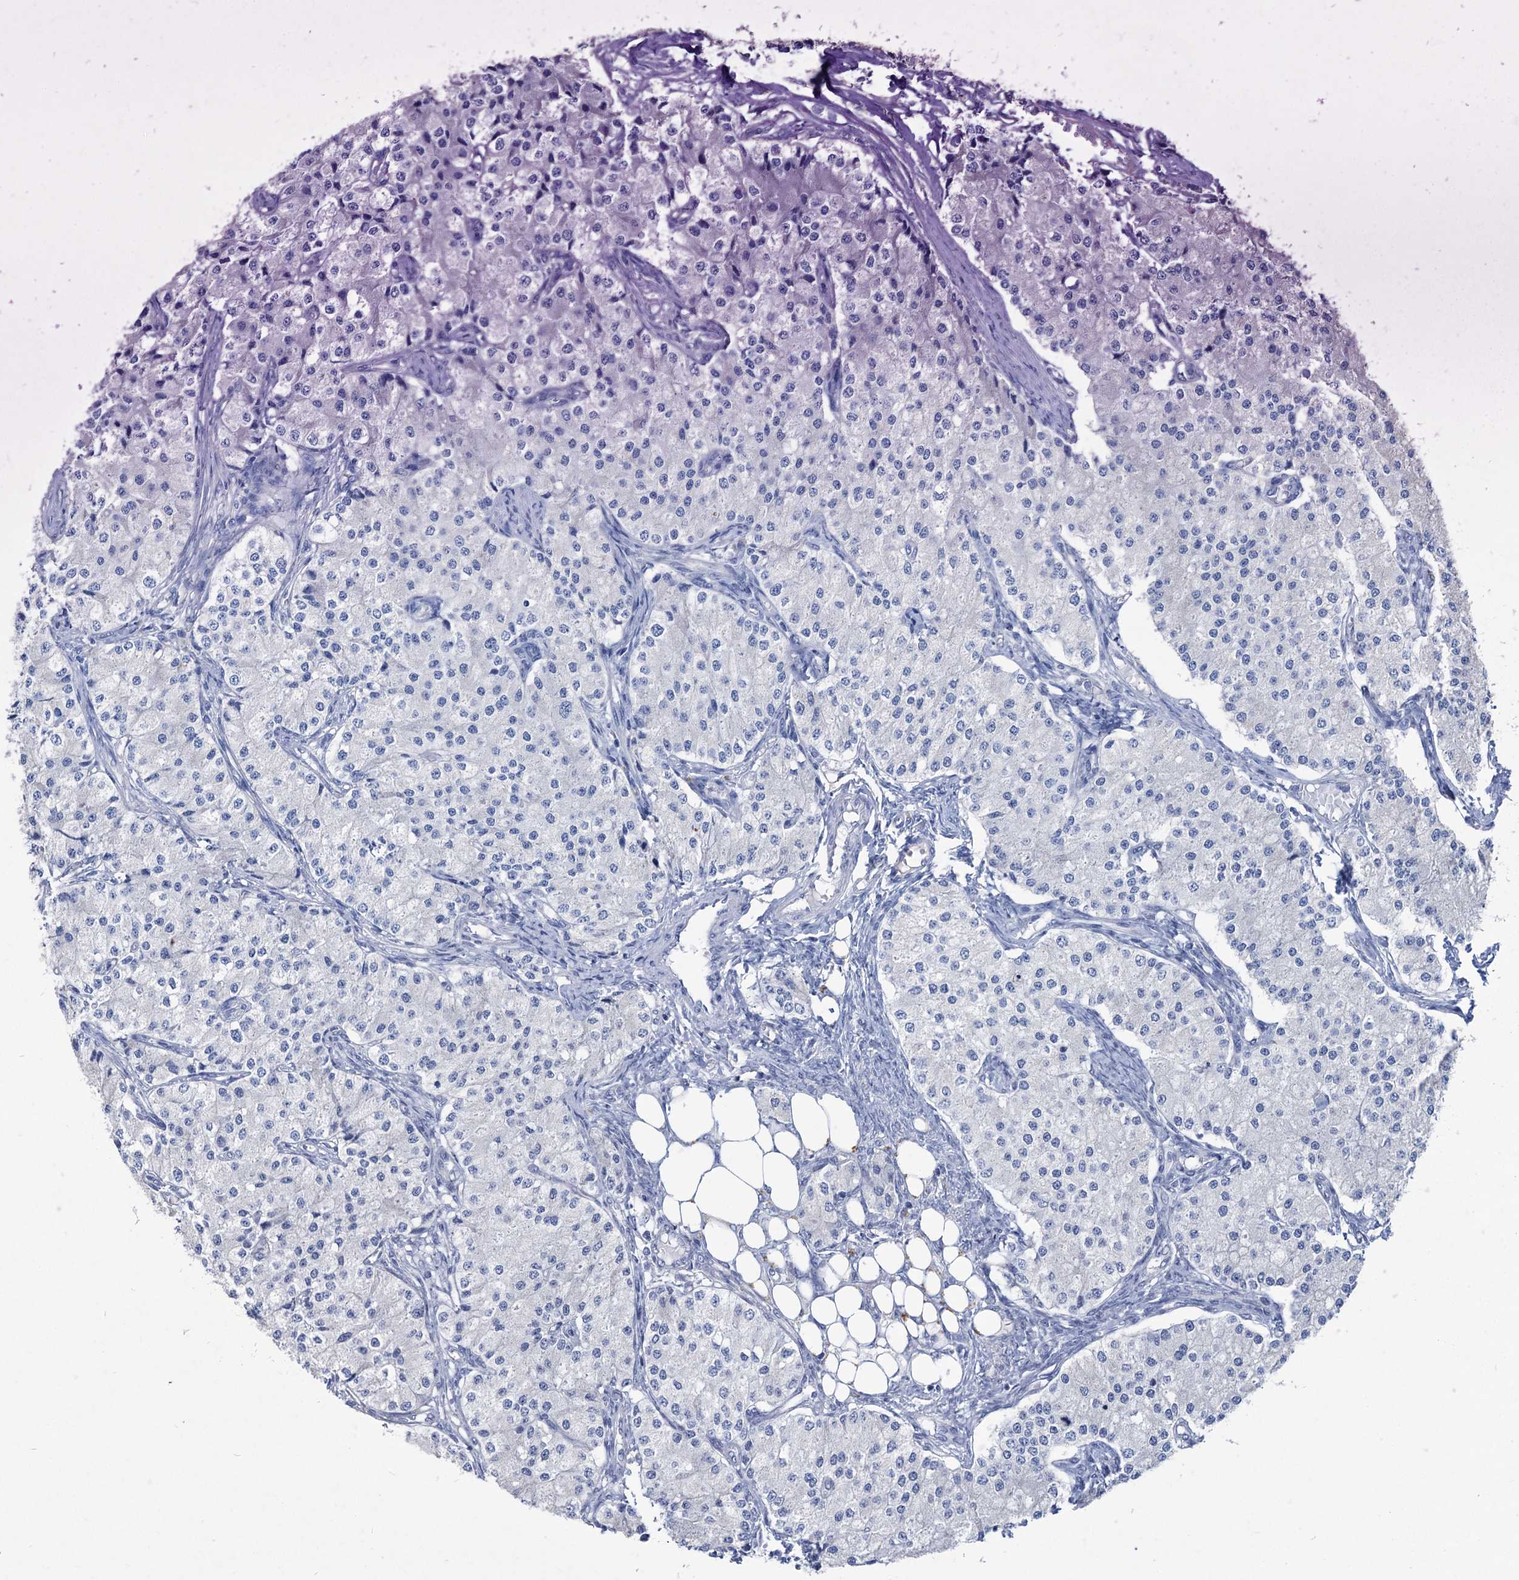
{"staining": {"intensity": "negative", "quantity": "none", "location": "none"}, "tissue": "carcinoid", "cell_type": "Tumor cells", "image_type": "cancer", "snomed": [{"axis": "morphology", "description": "Carcinoid, malignant, NOS"}, {"axis": "topography", "description": "Colon"}], "caption": "Immunohistochemistry micrograph of malignant carcinoid stained for a protein (brown), which shows no staining in tumor cells.", "gene": "HES2", "patient": {"sex": "female", "age": 52}}